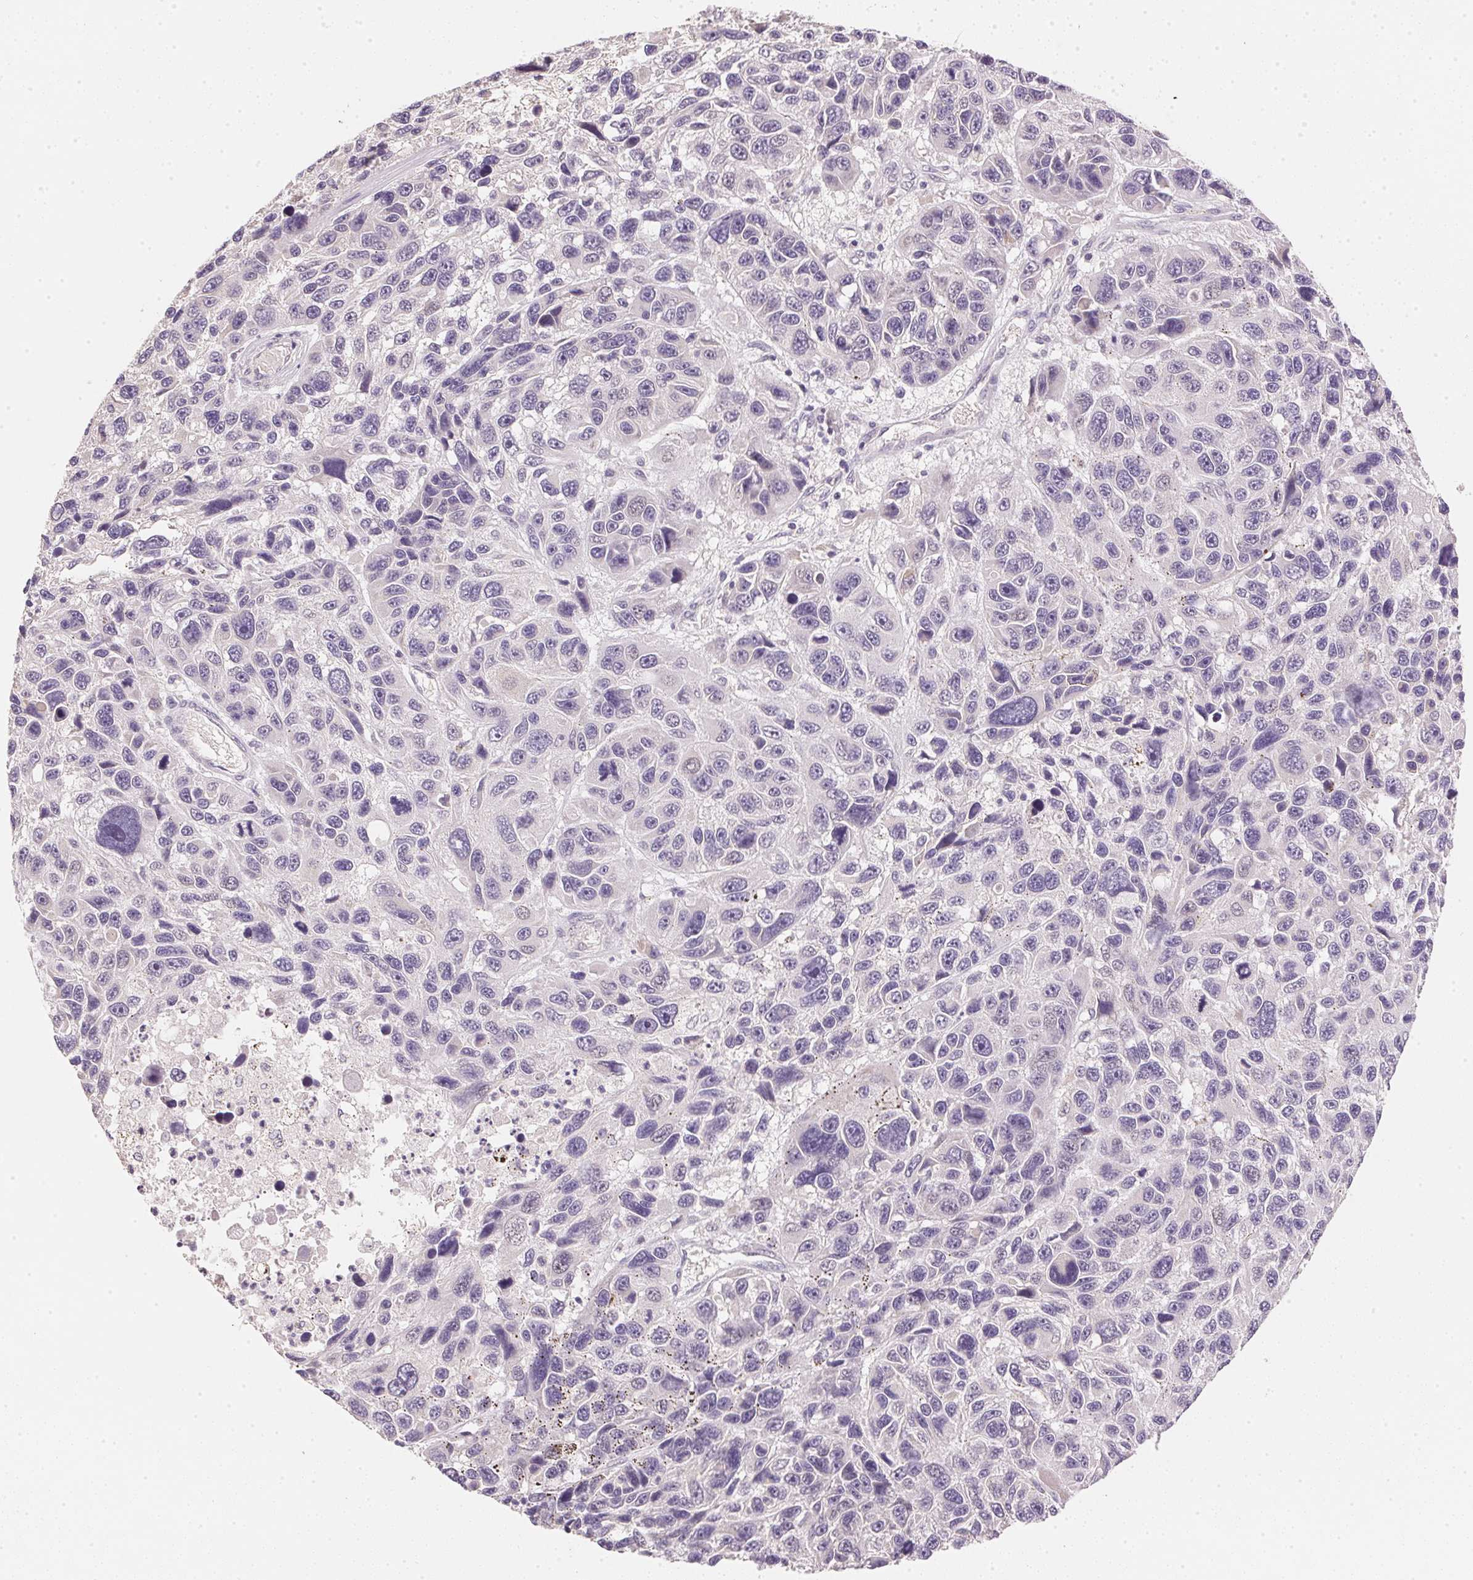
{"staining": {"intensity": "negative", "quantity": "none", "location": "none"}, "tissue": "melanoma", "cell_type": "Tumor cells", "image_type": "cancer", "snomed": [{"axis": "morphology", "description": "Malignant melanoma, NOS"}, {"axis": "topography", "description": "Skin"}], "caption": "There is no significant expression in tumor cells of malignant melanoma.", "gene": "DHCR24", "patient": {"sex": "male", "age": 53}}